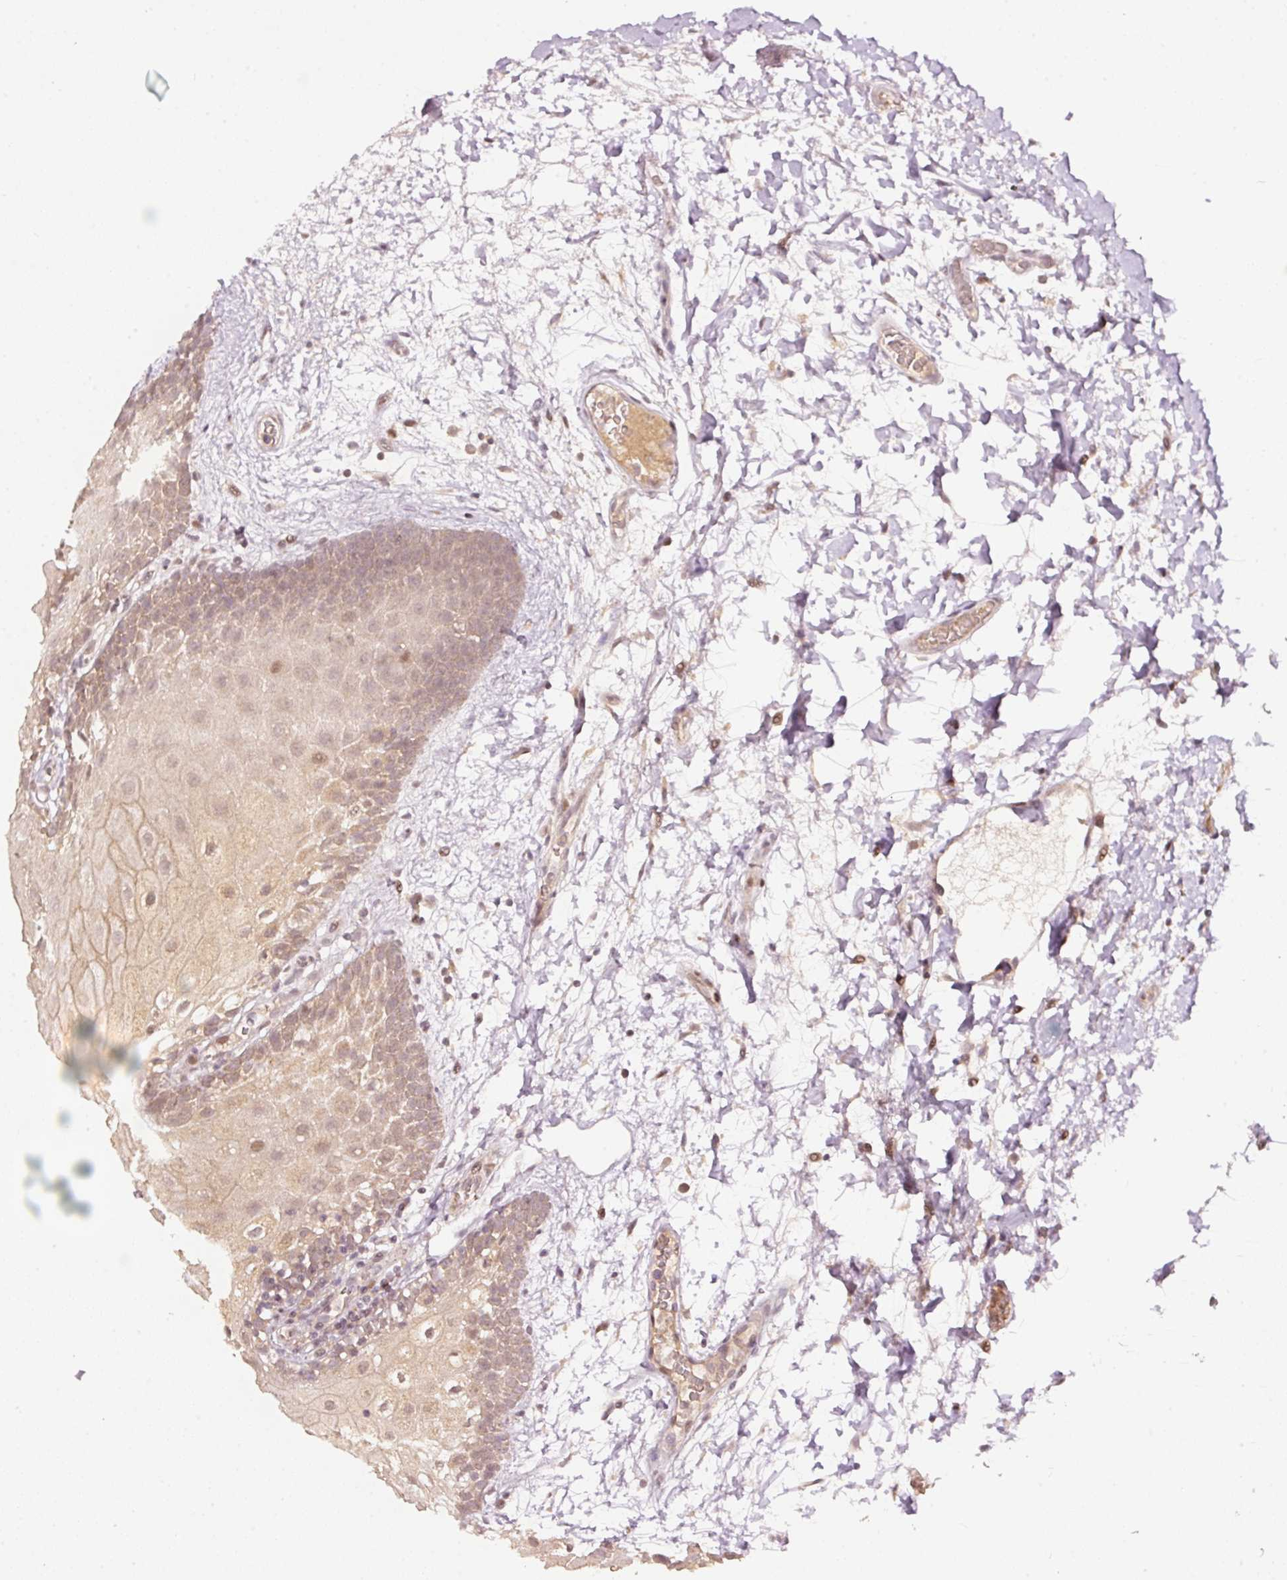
{"staining": {"intensity": "moderate", "quantity": "25%-75%", "location": "cytoplasmic/membranous,nuclear"}, "tissue": "oral mucosa", "cell_type": "Squamous epithelial cells", "image_type": "normal", "snomed": [{"axis": "morphology", "description": "Normal tissue, NOS"}, {"axis": "morphology", "description": "Squamous cell carcinoma, NOS"}, {"axis": "topography", "description": "Oral tissue"}, {"axis": "topography", "description": "Tounge, NOS"}, {"axis": "topography", "description": "Head-Neck"}], "caption": "An IHC micrograph of benign tissue is shown. Protein staining in brown highlights moderate cytoplasmic/membranous,nuclear positivity in oral mucosa within squamous epithelial cells. (brown staining indicates protein expression, while blue staining denotes nuclei).", "gene": "PCDHB1", "patient": {"sex": "male", "age": 76}}